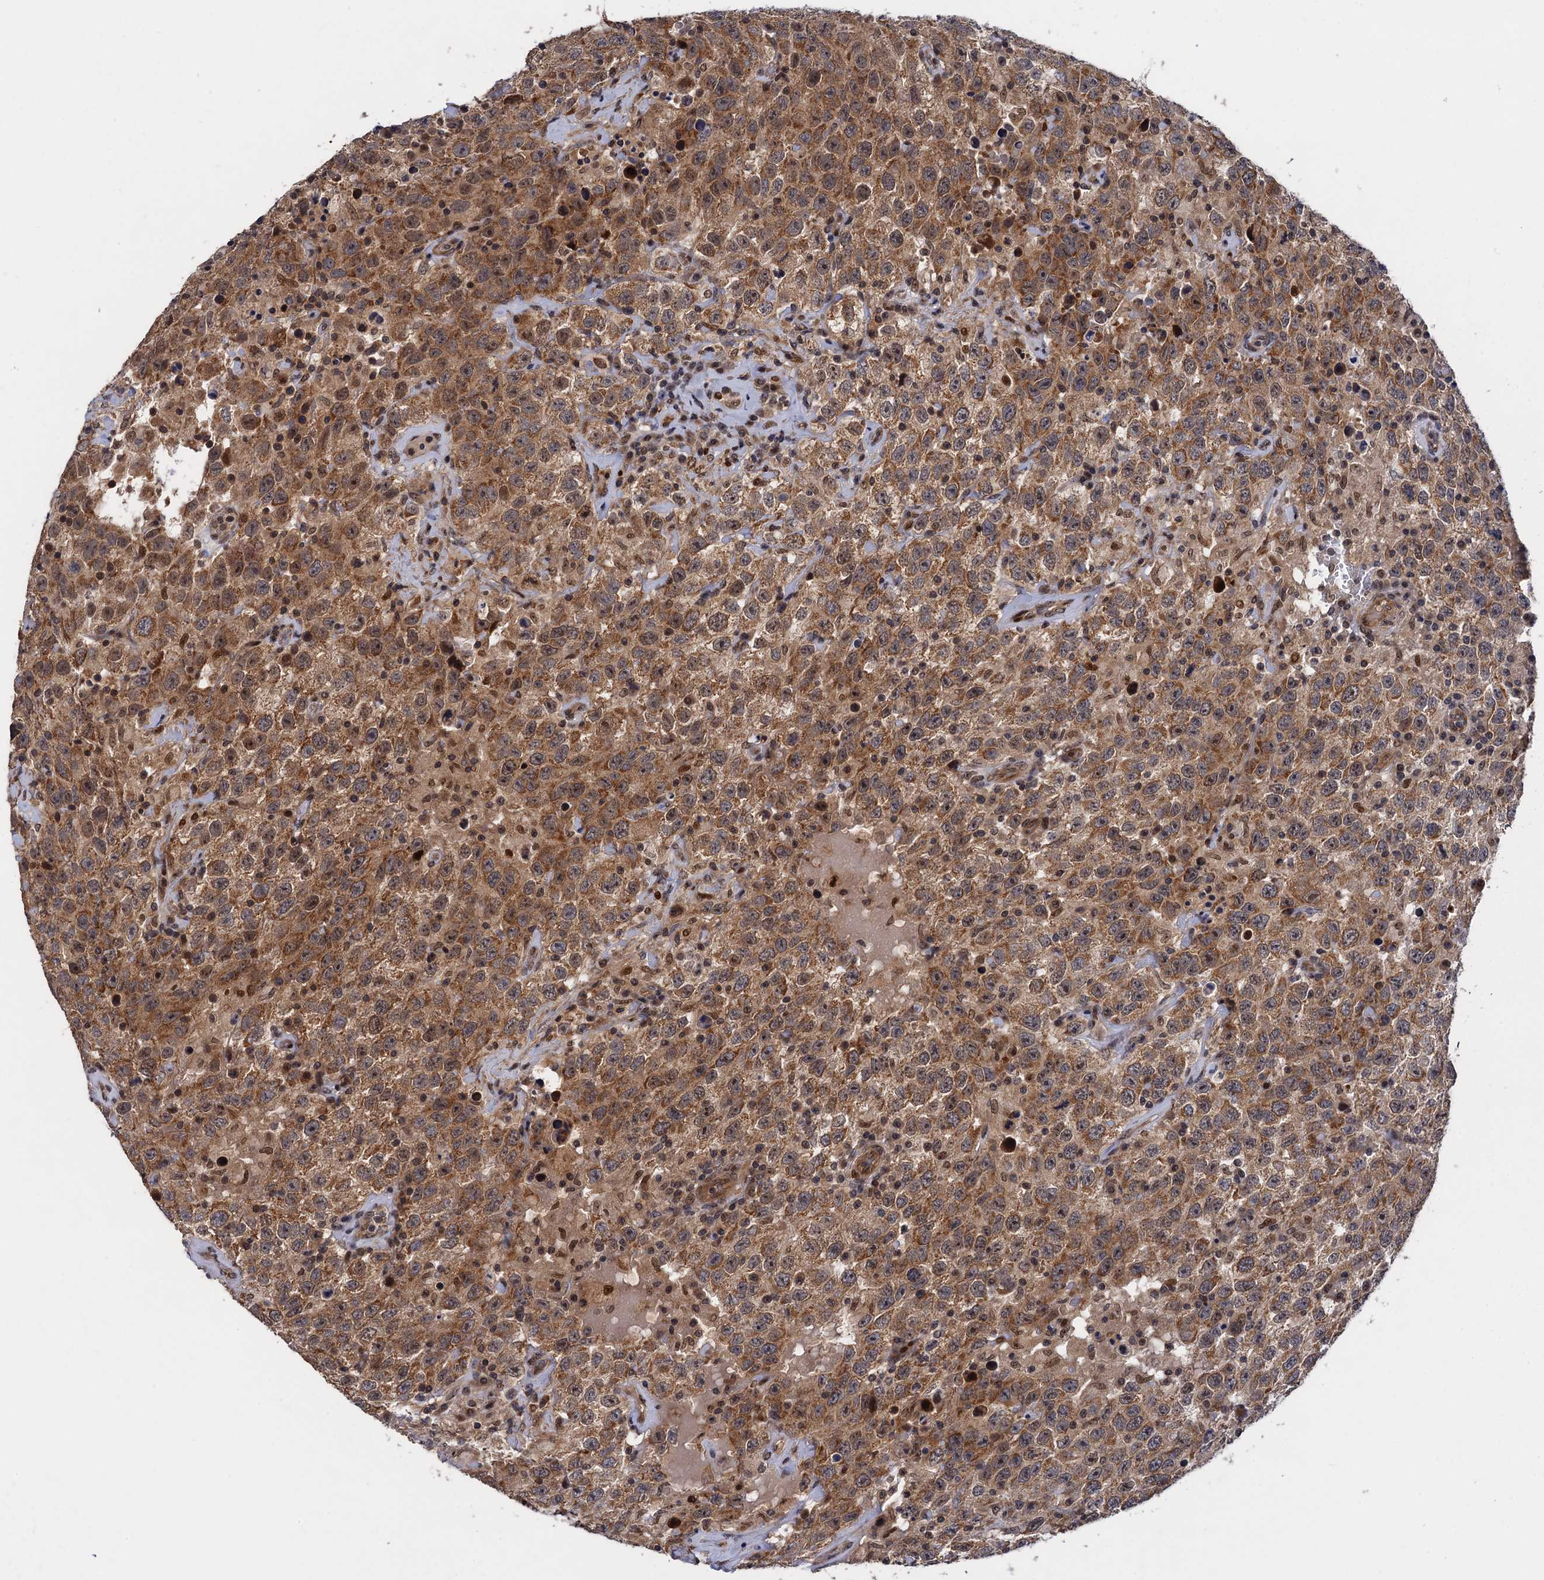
{"staining": {"intensity": "moderate", "quantity": ">75%", "location": "cytoplasmic/membranous,nuclear"}, "tissue": "testis cancer", "cell_type": "Tumor cells", "image_type": "cancer", "snomed": [{"axis": "morphology", "description": "Seminoma, NOS"}, {"axis": "topography", "description": "Testis"}], "caption": "Immunohistochemical staining of testis seminoma reveals medium levels of moderate cytoplasmic/membranous and nuclear expression in approximately >75% of tumor cells. (Brightfield microscopy of DAB IHC at high magnification).", "gene": "ZAR1L", "patient": {"sex": "male", "age": 41}}